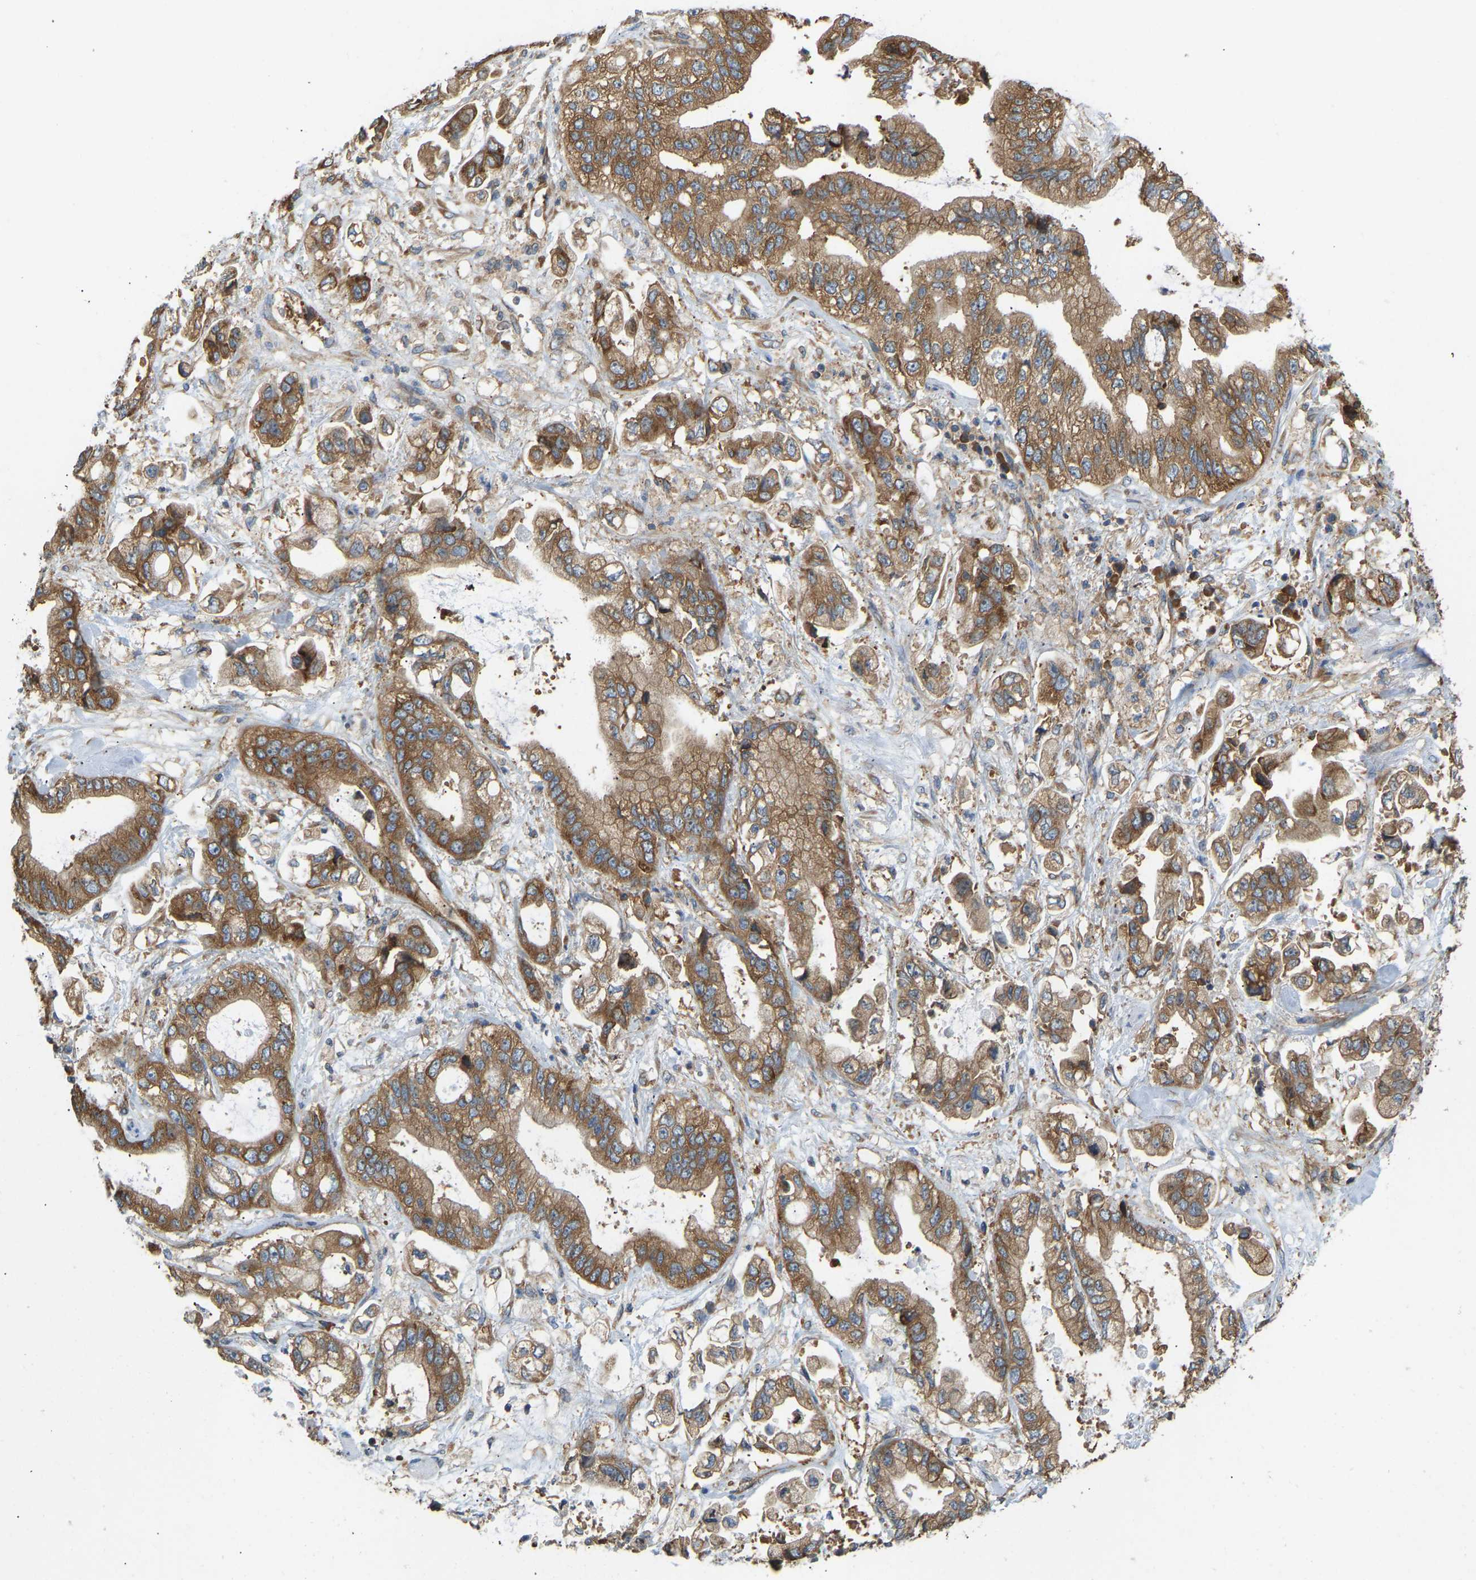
{"staining": {"intensity": "moderate", "quantity": ">75%", "location": "cytoplasmic/membranous"}, "tissue": "stomach cancer", "cell_type": "Tumor cells", "image_type": "cancer", "snomed": [{"axis": "morphology", "description": "Normal tissue, NOS"}, {"axis": "morphology", "description": "Adenocarcinoma, NOS"}, {"axis": "topography", "description": "Stomach"}], "caption": "Brown immunohistochemical staining in adenocarcinoma (stomach) exhibits moderate cytoplasmic/membranous expression in about >75% of tumor cells.", "gene": "RPS6KB2", "patient": {"sex": "male", "age": 62}}